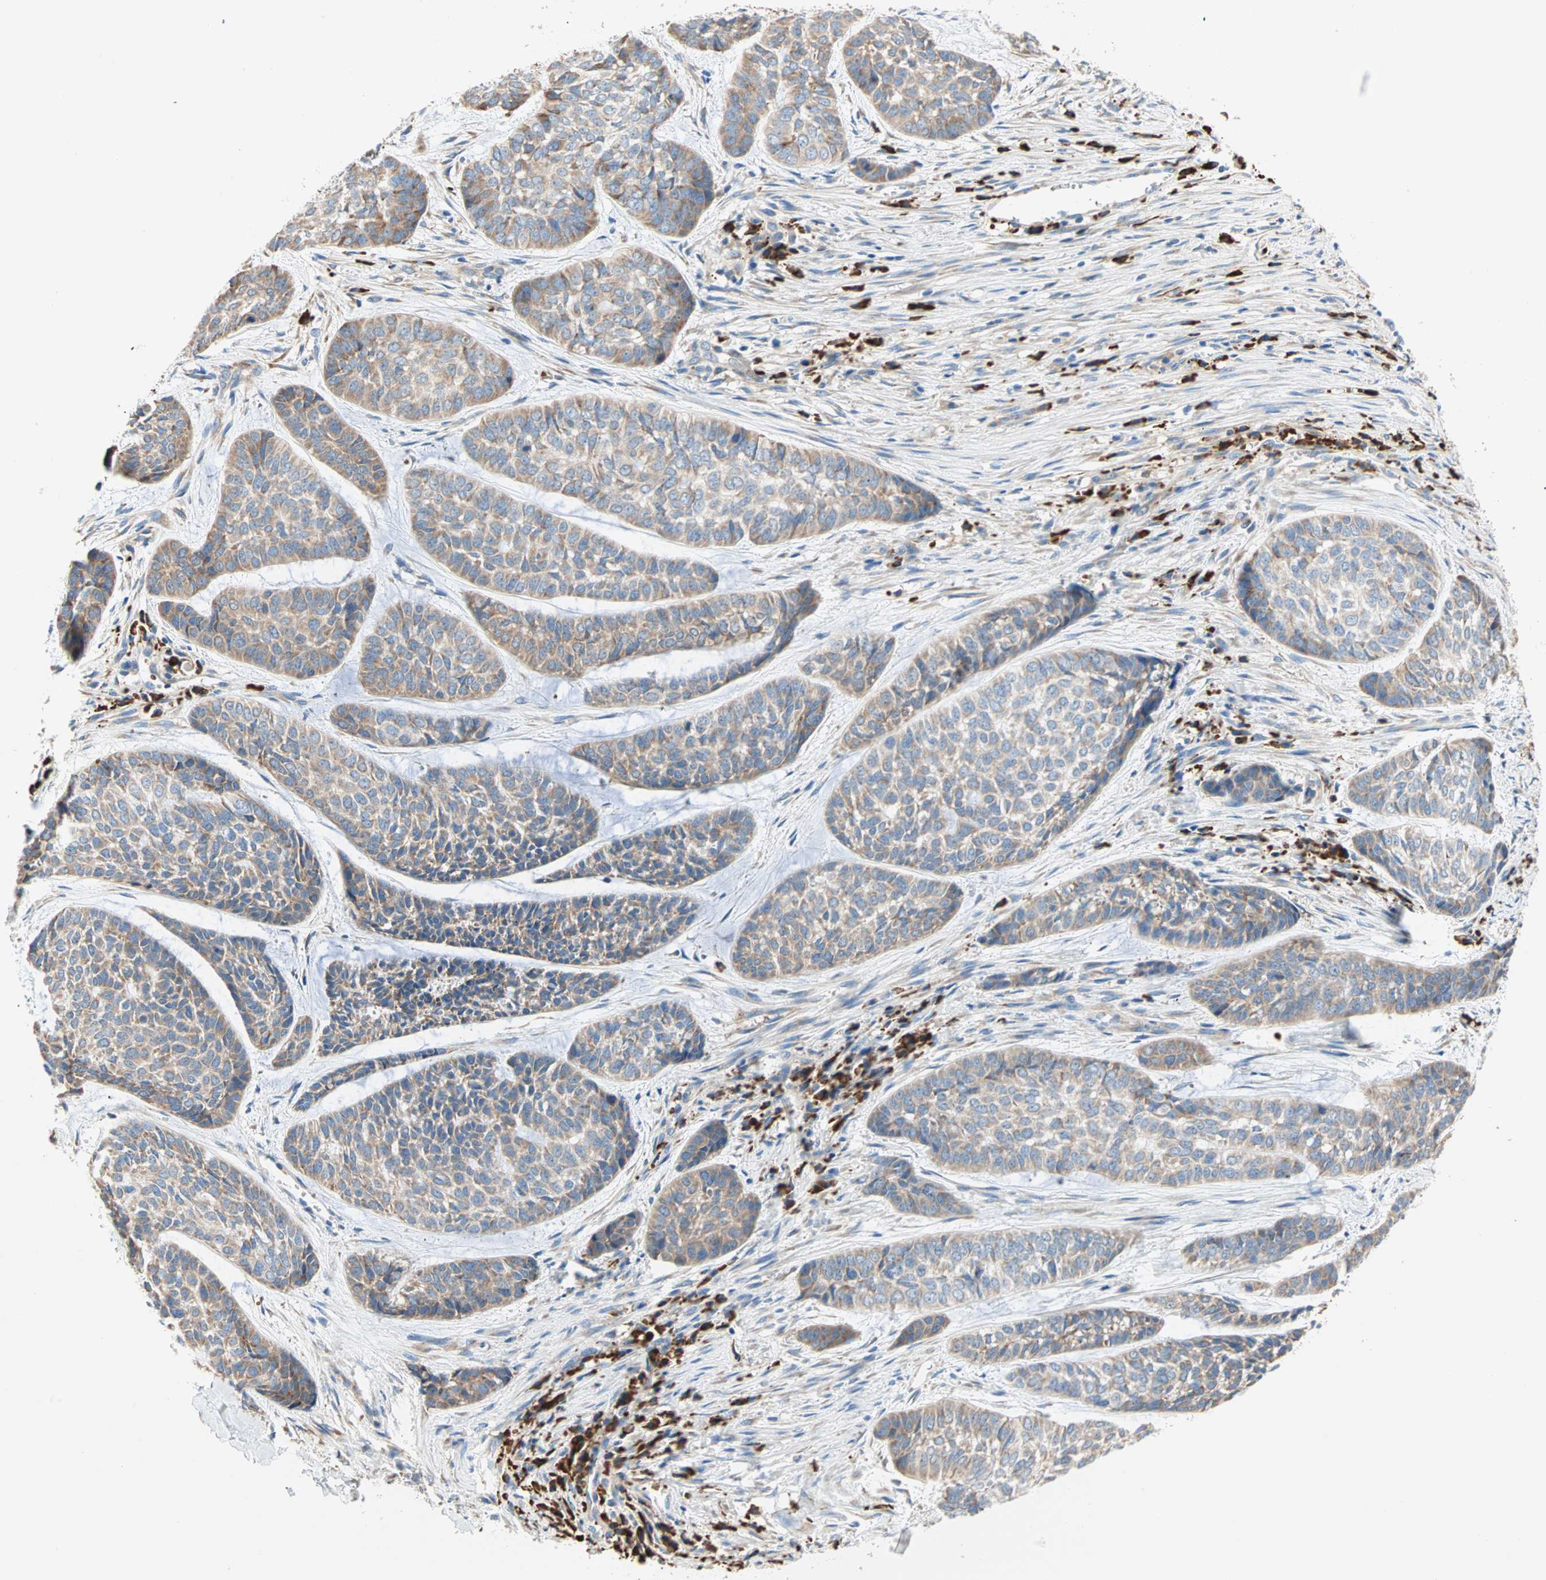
{"staining": {"intensity": "moderate", "quantity": ">75%", "location": "cytoplasmic/membranous"}, "tissue": "skin cancer", "cell_type": "Tumor cells", "image_type": "cancer", "snomed": [{"axis": "morphology", "description": "Basal cell carcinoma"}, {"axis": "topography", "description": "Skin"}], "caption": "Brown immunohistochemical staining in skin cancer exhibits moderate cytoplasmic/membranous expression in about >75% of tumor cells.", "gene": "PLCXD1", "patient": {"sex": "female", "age": 64}}